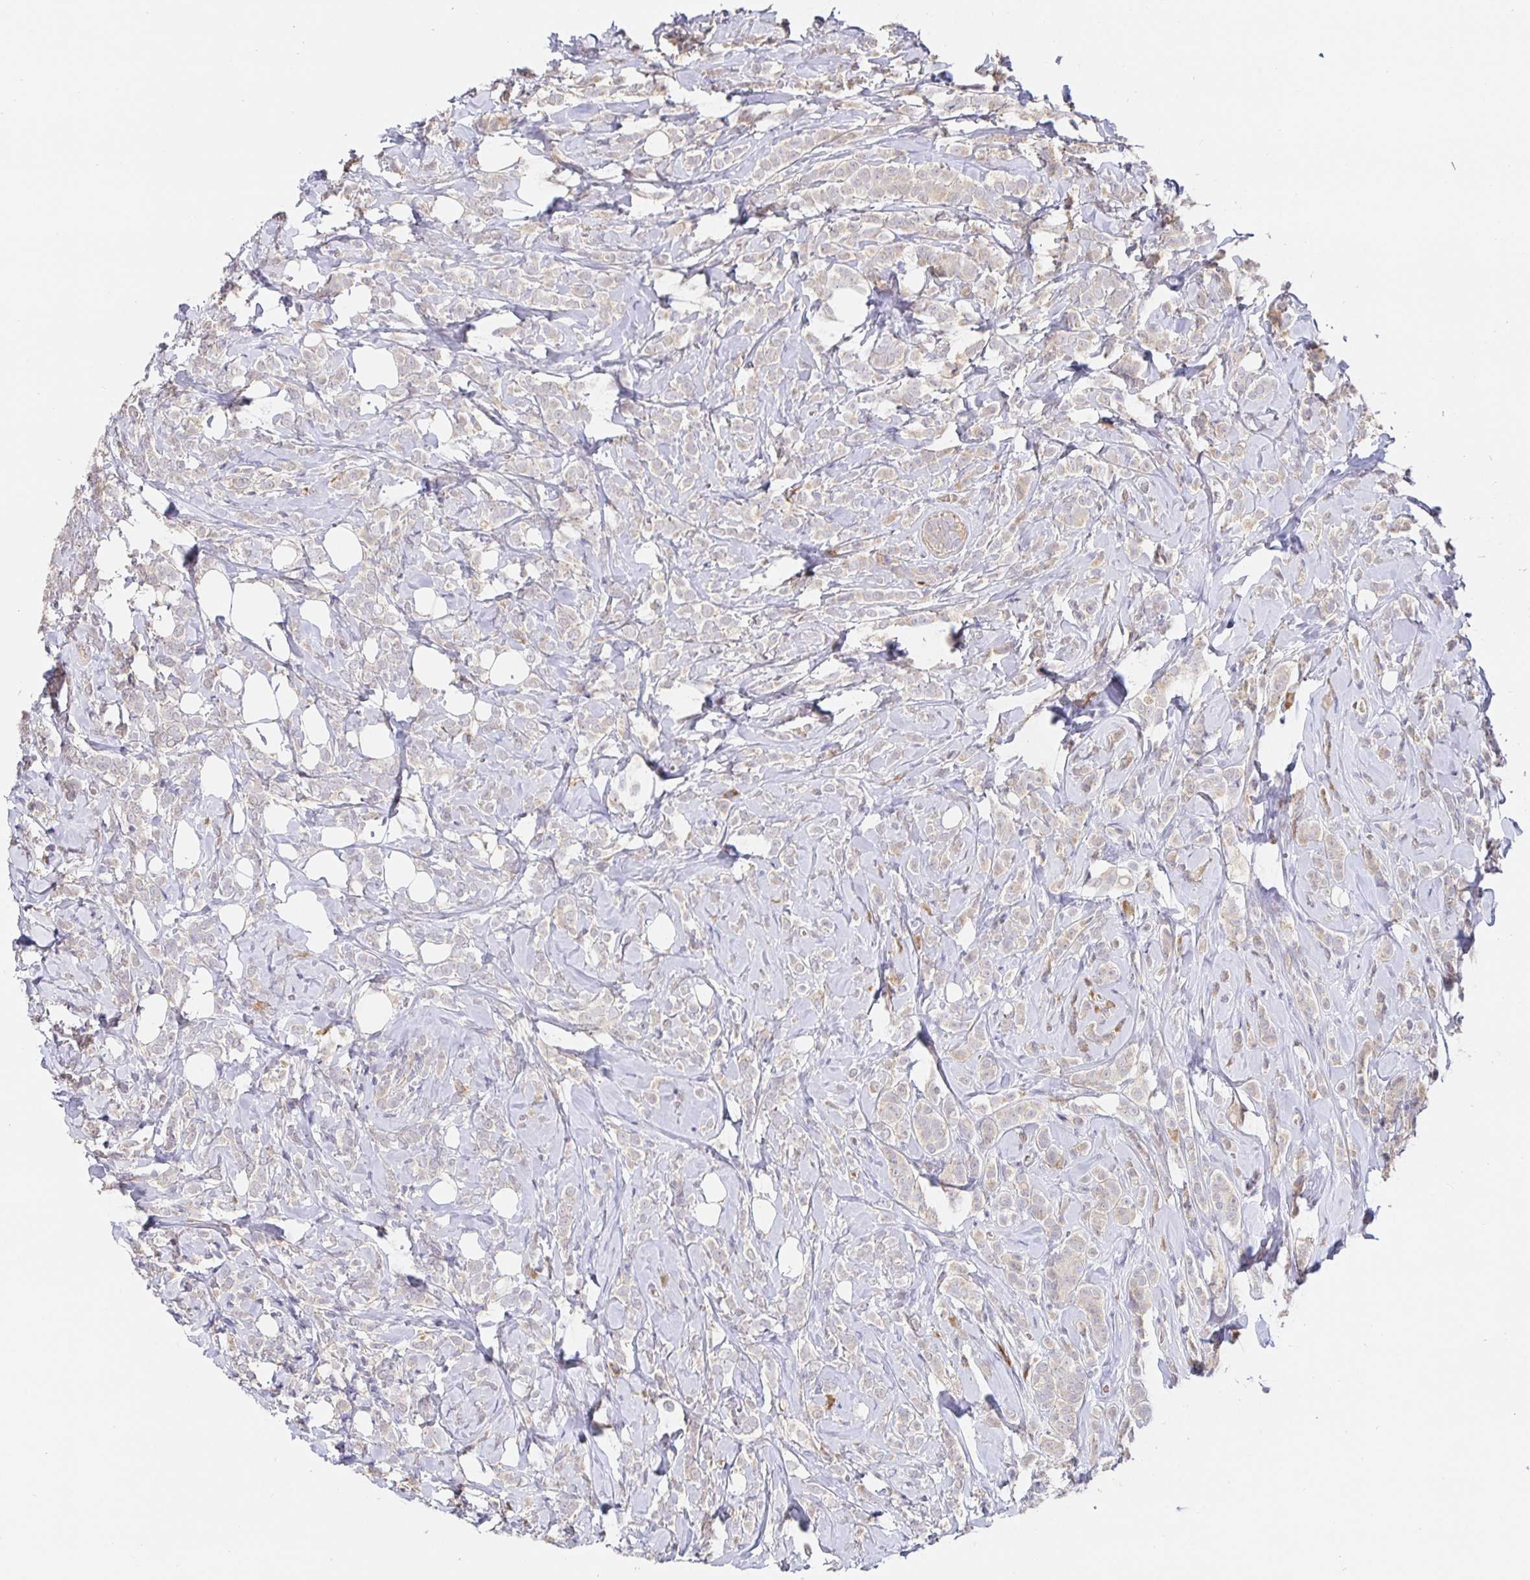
{"staining": {"intensity": "weak", "quantity": "<25%", "location": "cytoplasmic/membranous"}, "tissue": "breast cancer", "cell_type": "Tumor cells", "image_type": "cancer", "snomed": [{"axis": "morphology", "description": "Lobular carcinoma"}, {"axis": "topography", "description": "Breast"}], "caption": "There is no significant positivity in tumor cells of breast cancer. (Stains: DAB (3,3'-diaminobenzidine) immunohistochemistry with hematoxylin counter stain, Microscopy: brightfield microscopy at high magnification).", "gene": "ZDHHC11", "patient": {"sex": "female", "age": 49}}